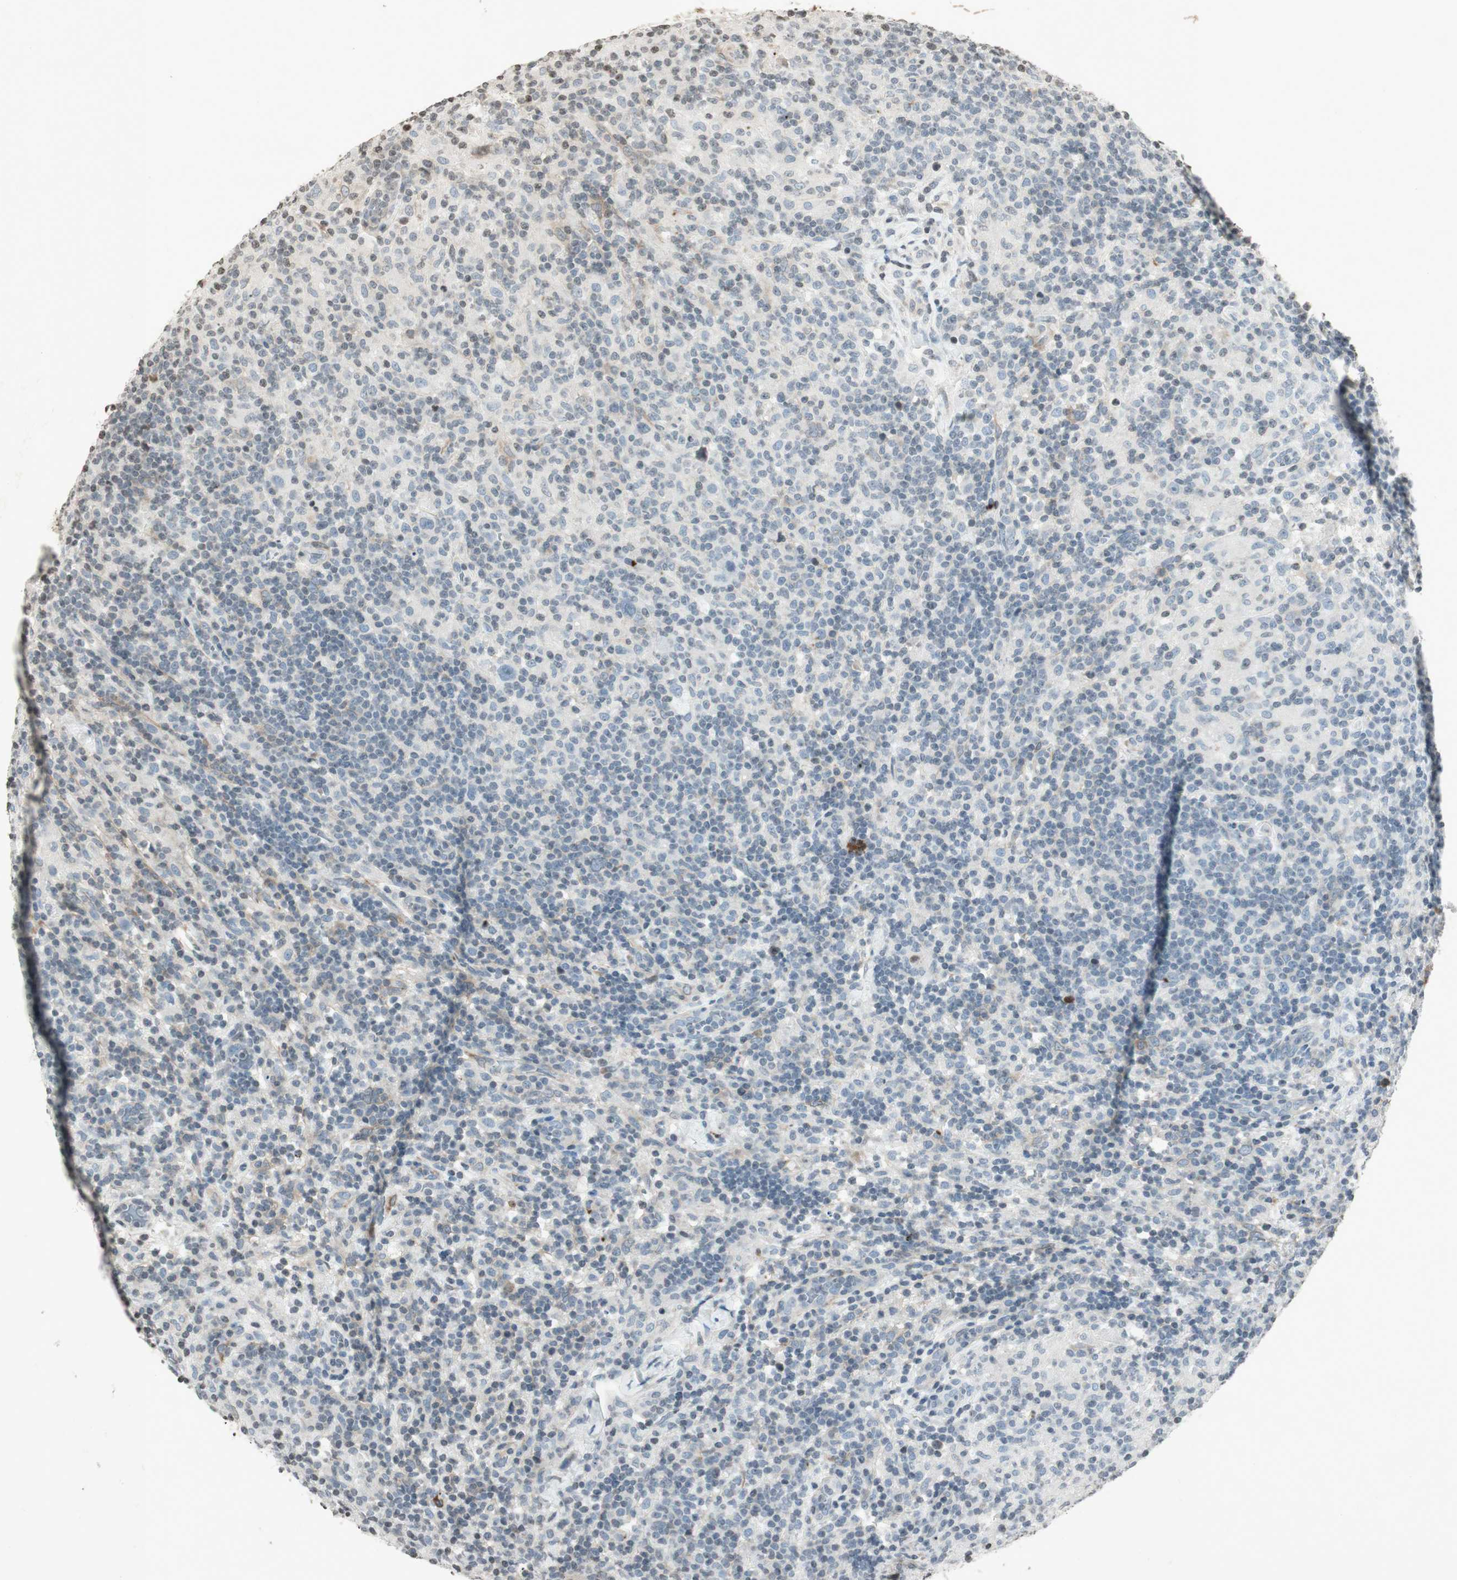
{"staining": {"intensity": "negative", "quantity": "none", "location": "none"}, "tissue": "lymphoma", "cell_type": "Tumor cells", "image_type": "cancer", "snomed": [{"axis": "morphology", "description": "Hodgkin's disease, NOS"}, {"axis": "topography", "description": "Lymph node"}], "caption": "DAB (3,3'-diaminobenzidine) immunohistochemical staining of Hodgkin's disease reveals no significant expression in tumor cells.", "gene": "PRKG1", "patient": {"sex": "male", "age": 70}}